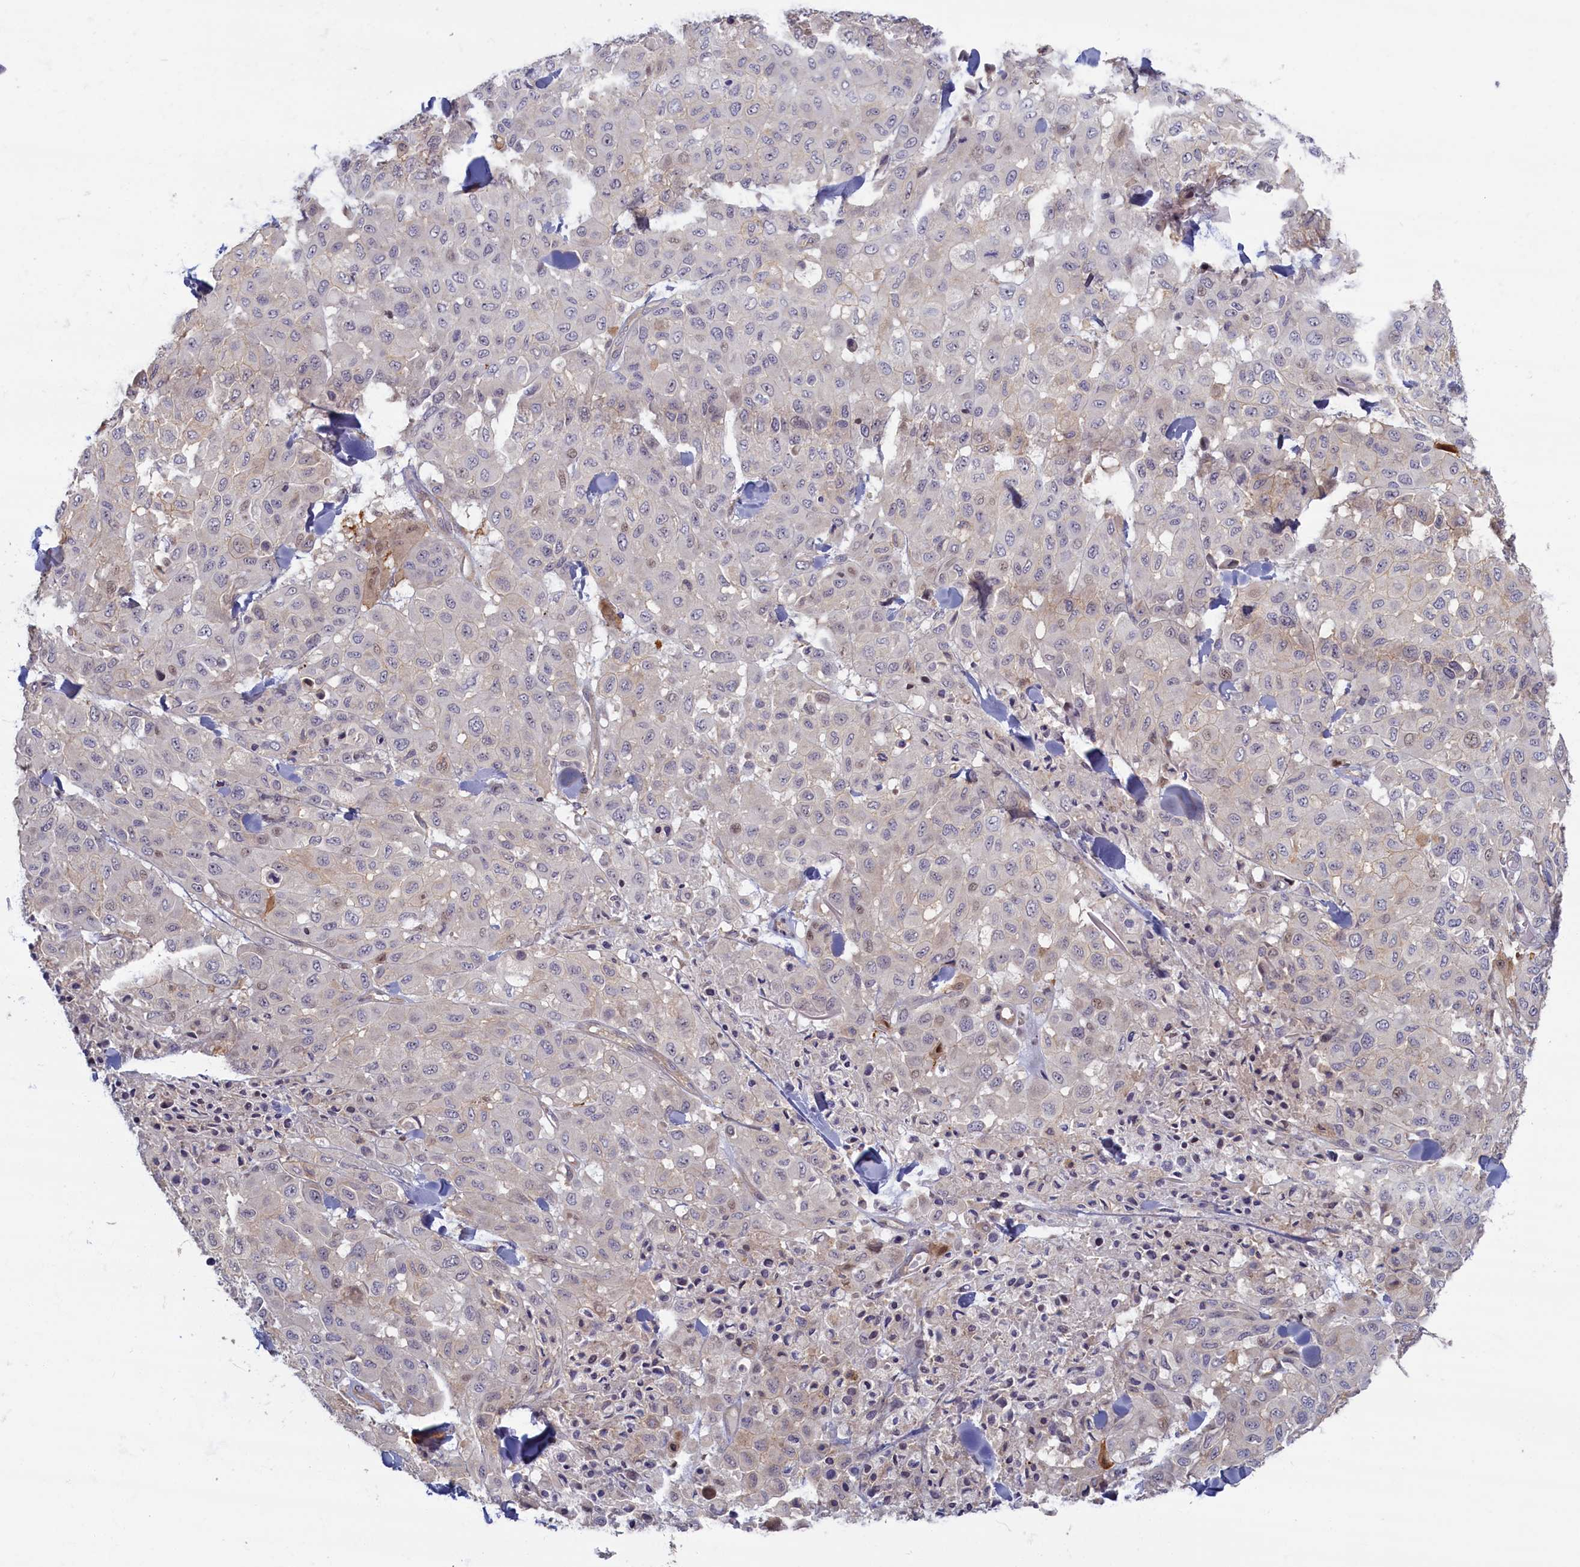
{"staining": {"intensity": "negative", "quantity": "none", "location": "none"}, "tissue": "melanoma", "cell_type": "Tumor cells", "image_type": "cancer", "snomed": [{"axis": "morphology", "description": "Malignant melanoma, Metastatic site"}, {"axis": "topography", "description": "Skin"}], "caption": "IHC photomicrograph of neoplastic tissue: melanoma stained with DAB shows no significant protein positivity in tumor cells.", "gene": "TRPM4", "patient": {"sex": "female", "age": 81}}